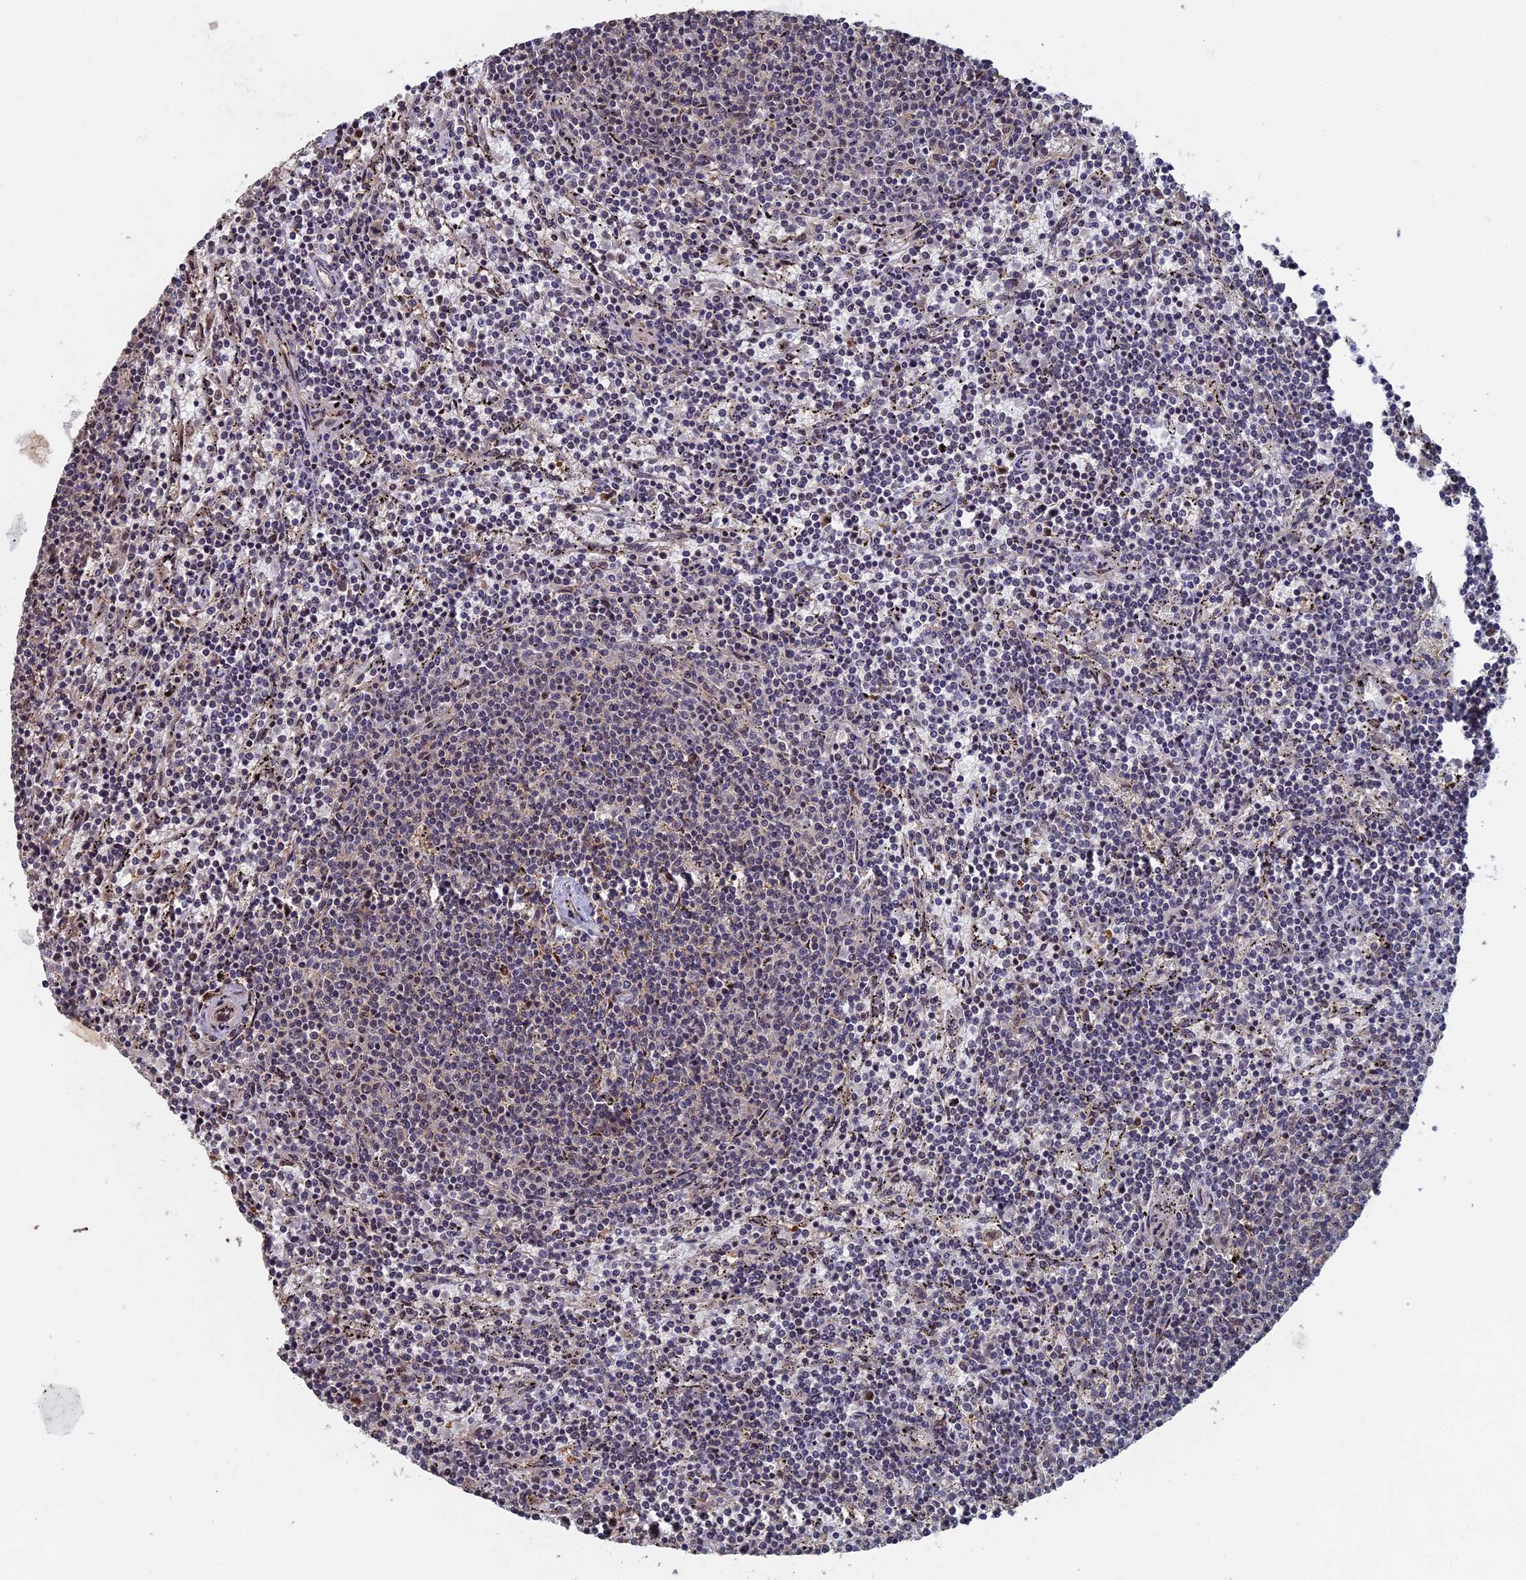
{"staining": {"intensity": "negative", "quantity": "none", "location": "none"}, "tissue": "lymphoma", "cell_type": "Tumor cells", "image_type": "cancer", "snomed": [{"axis": "morphology", "description": "Malignant lymphoma, non-Hodgkin's type, Low grade"}, {"axis": "topography", "description": "Spleen"}], "caption": "Tumor cells are negative for protein expression in human low-grade malignant lymphoma, non-Hodgkin's type.", "gene": "KIAA1328", "patient": {"sex": "female", "age": 50}}